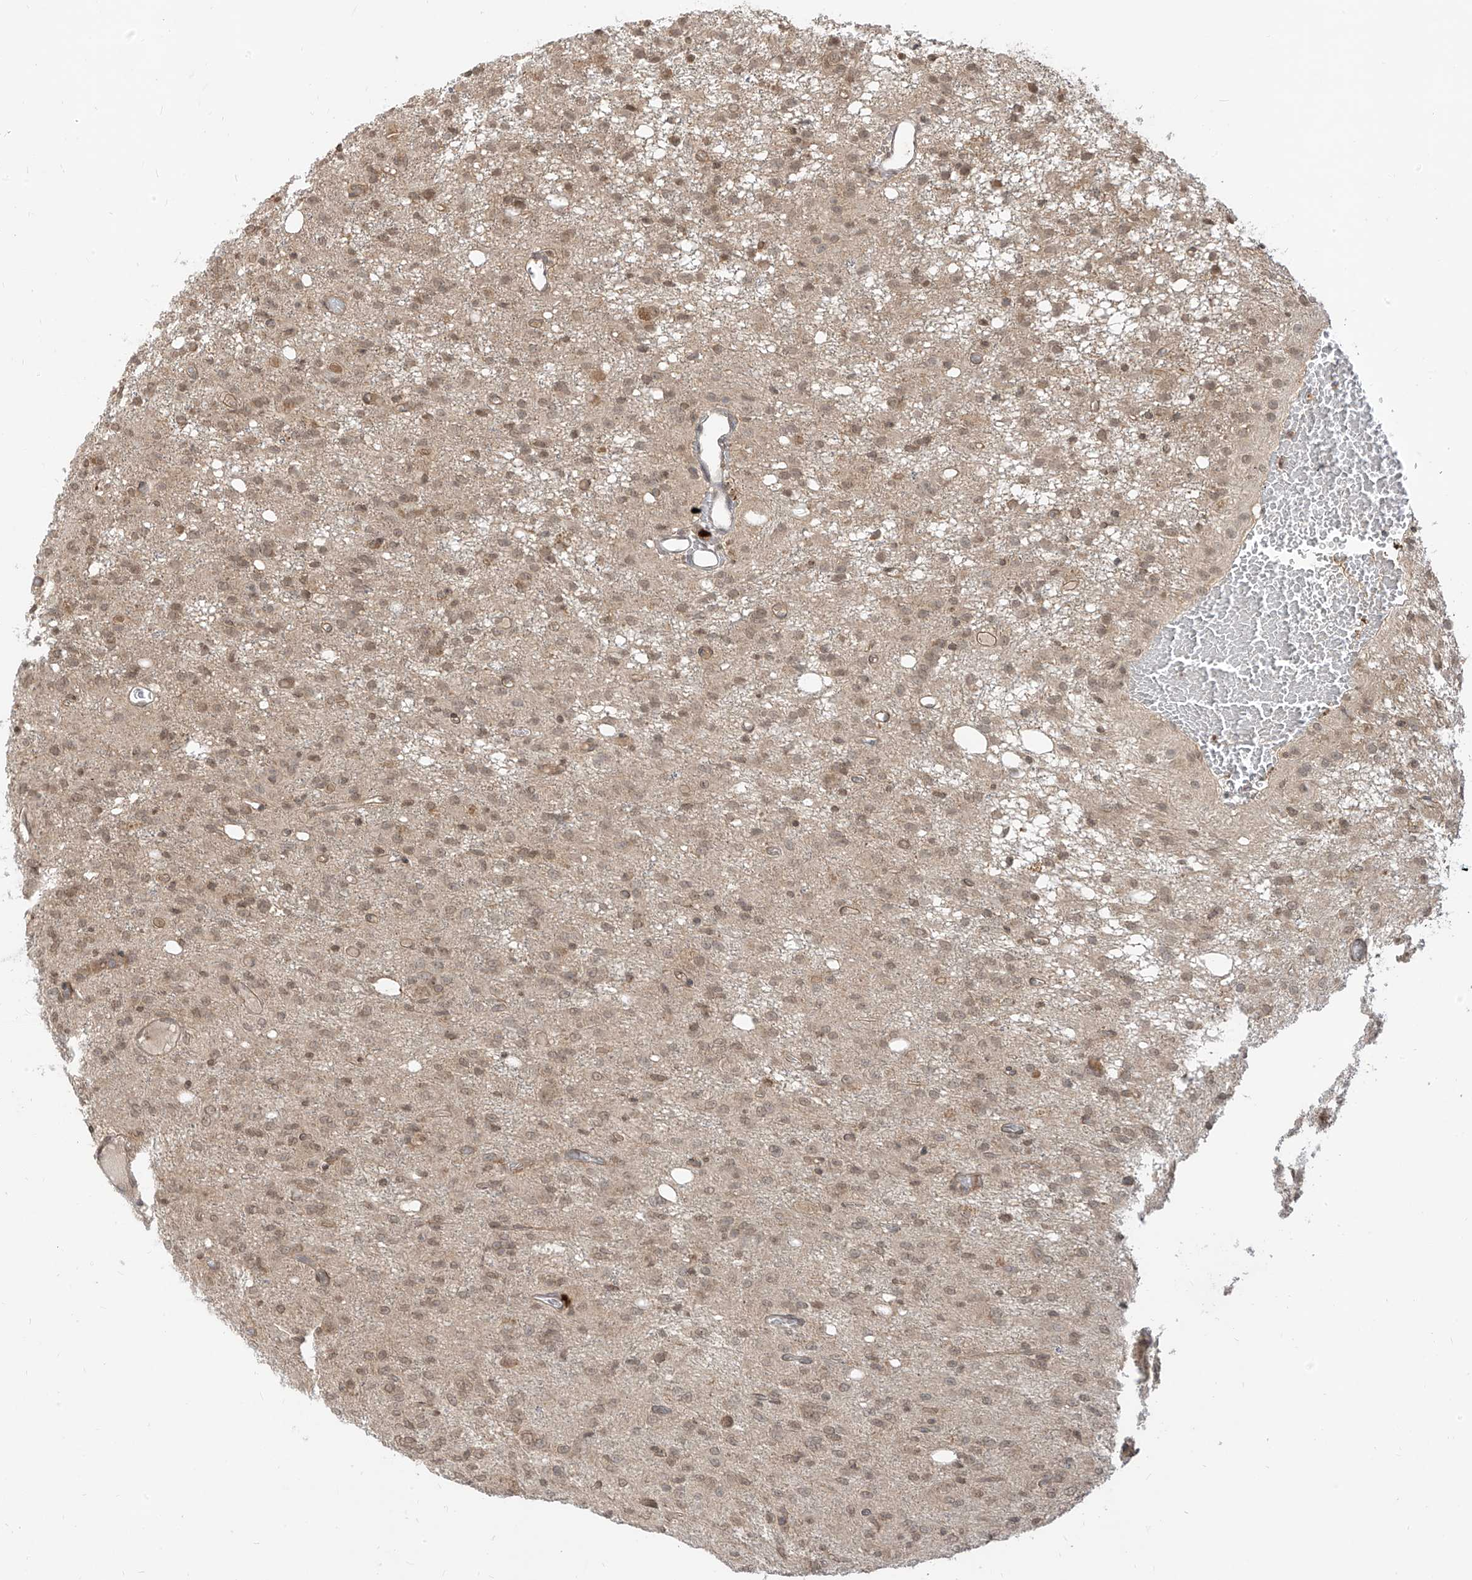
{"staining": {"intensity": "weak", "quantity": "25%-75%", "location": "nuclear"}, "tissue": "glioma", "cell_type": "Tumor cells", "image_type": "cancer", "snomed": [{"axis": "morphology", "description": "Glioma, malignant, High grade"}, {"axis": "topography", "description": "Brain"}], "caption": "A micrograph of human glioma stained for a protein exhibits weak nuclear brown staining in tumor cells.", "gene": "LCOR", "patient": {"sex": "female", "age": 59}}